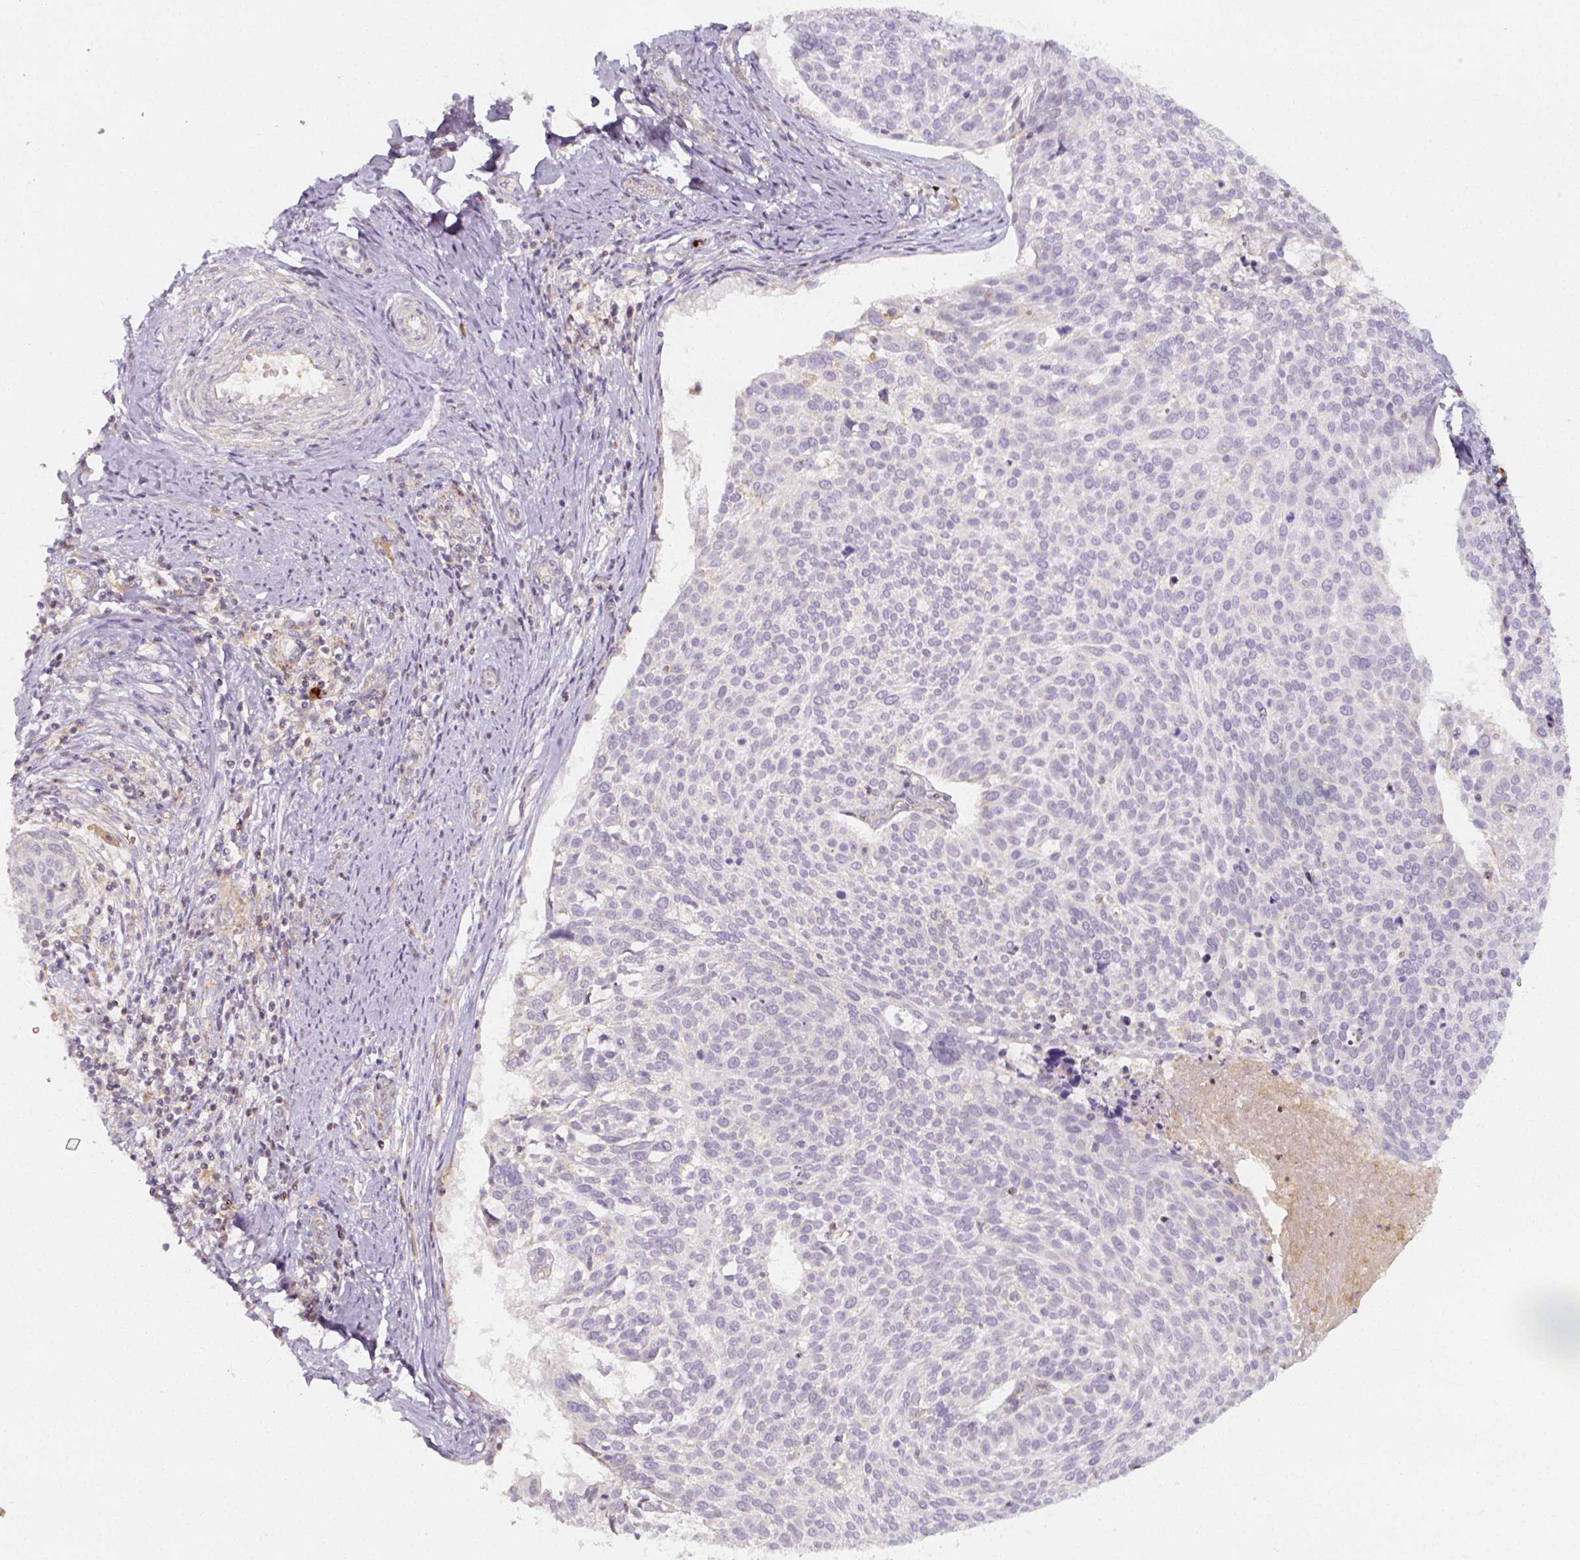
{"staining": {"intensity": "negative", "quantity": "none", "location": "none"}, "tissue": "cervical cancer", "cell_type": "Tumor cells", "image_type": "cancer", "snomed": [{"axis": "morphology", "description": "Squamous cell carcinoma, NOS"}, {"axis": "topography", "description": "Cervix"}], "caption": "An IHC histopathology image of cervical cancer is shown. There is no staining in tumor cells of cervical cancer.", "gene": "PTPRJ", "patient": {"sex": "female", "age": 39}}